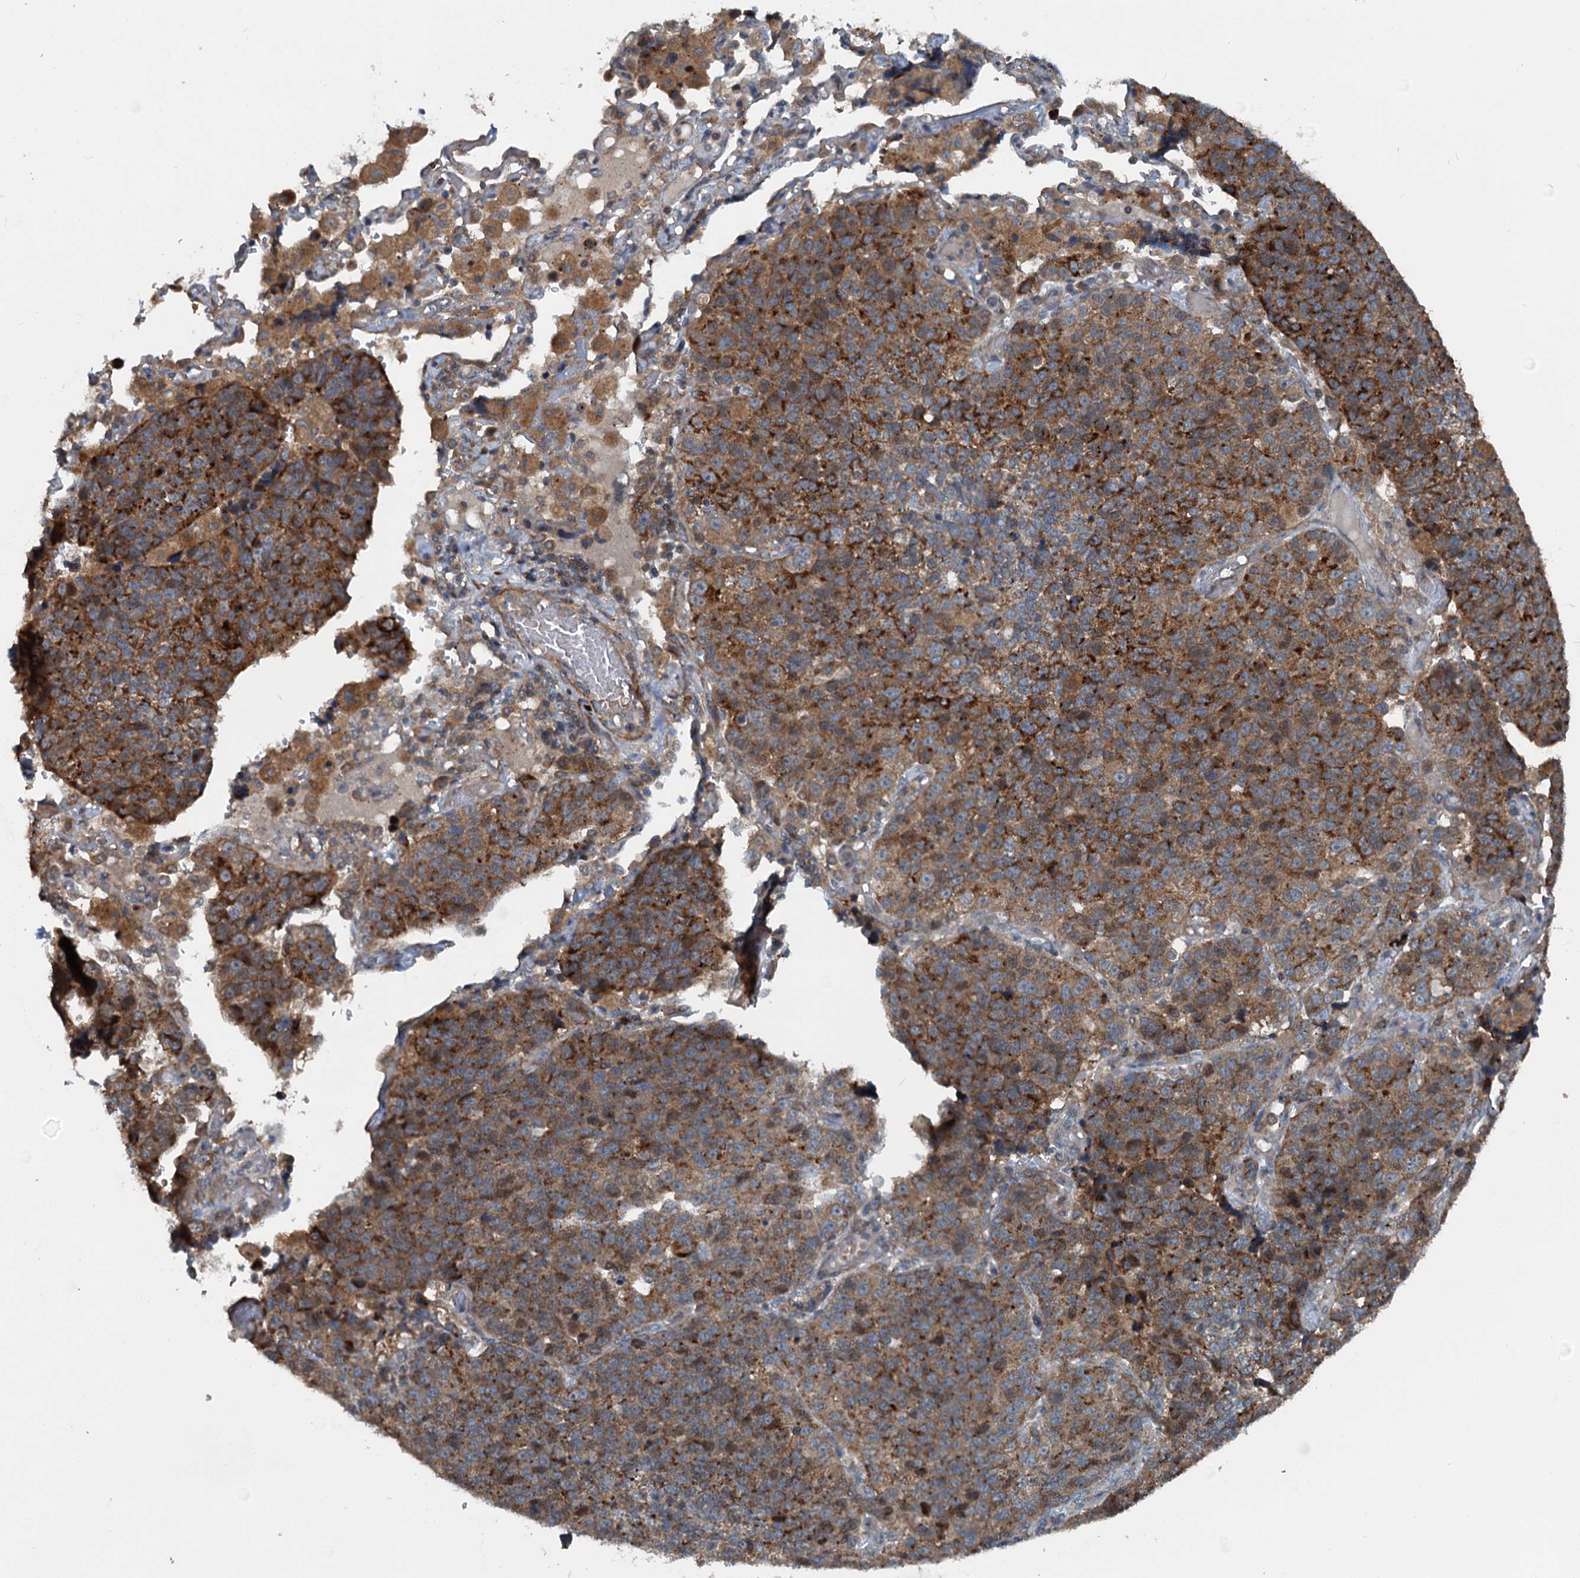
{"staining": {"intensity": "strong", "quantity": ">75%", "location": "cytoplasmic/membranous"}, "tissue": "lung cancer", "cell_type": "Tumor cells", "image_type": "cancer", "snomed": [{"axis": "morphology", "description": "Adenocarcinoma, NOS"}, {"axis": "topography", "description": "Lung"}], "caption": "Human lung adenocarcinoma stained with a protein marker displays strong staining in tumor cells.", "gene": "TEDC1", "patient": {"sex": "male", "age": 49}}